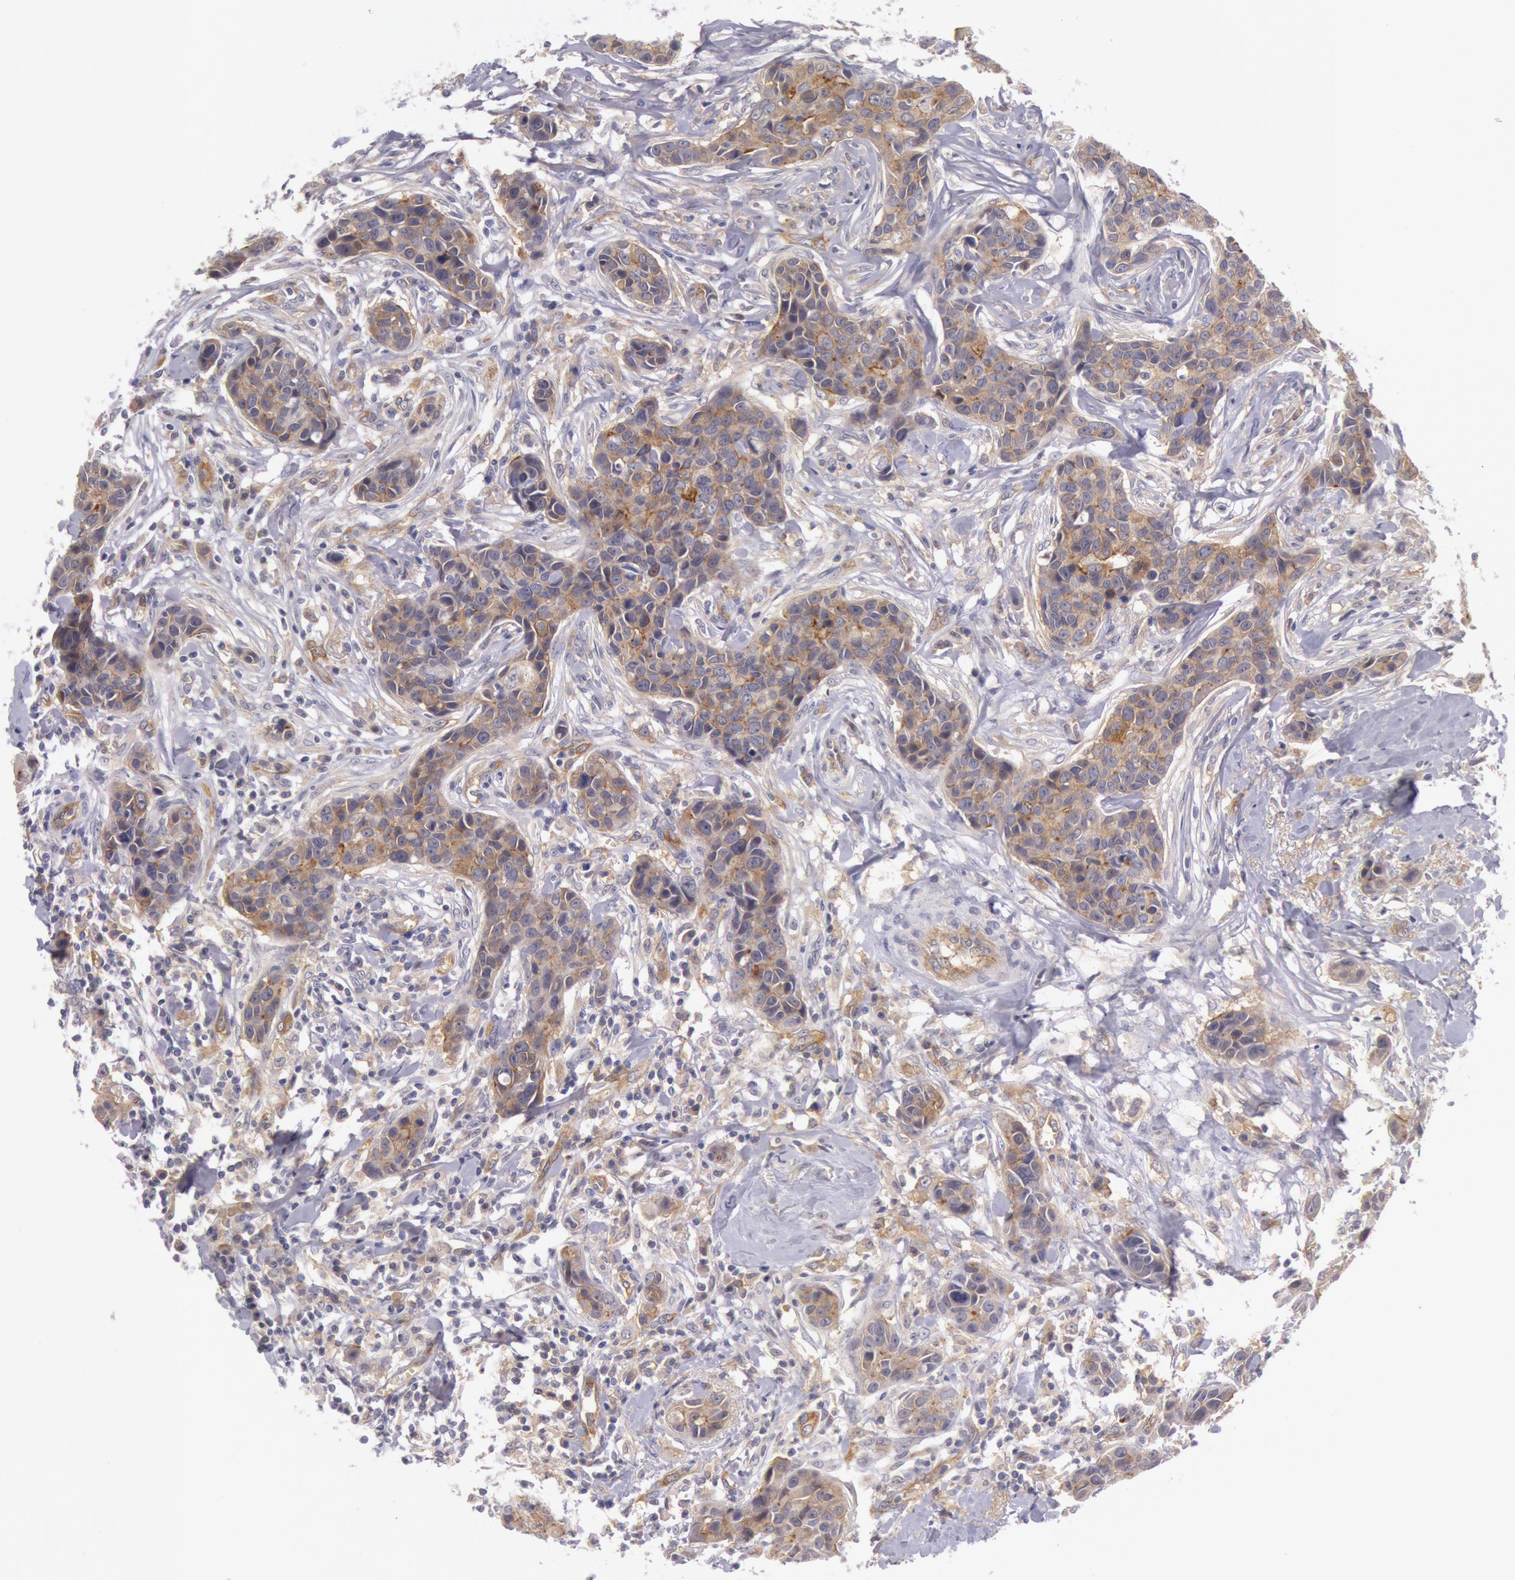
{"staining": {"intensity": "moderate", "quantity": "25%-75%", "location": "cytoplasmic/membranous"}, "tissue": "breast cancer", "cell_type": "Tumor cells", "image_type": "cancer", "snomed": [{"axis": "morphology", "description": "Duct carcinoma"}, {"axis": "topography", "description": "Breast"}], "caption": "The histopathology image reveals staining of breast cancer (intraductal carcinoma), revealing moderate cytoplasmic/membranous protein positivity (brown color) within tumor cells. (brown staining indicates protein expression, while blue staining denotes nuclei).", "gene": "MYO5A", "patient": {"sex": "female", "age": 91}}